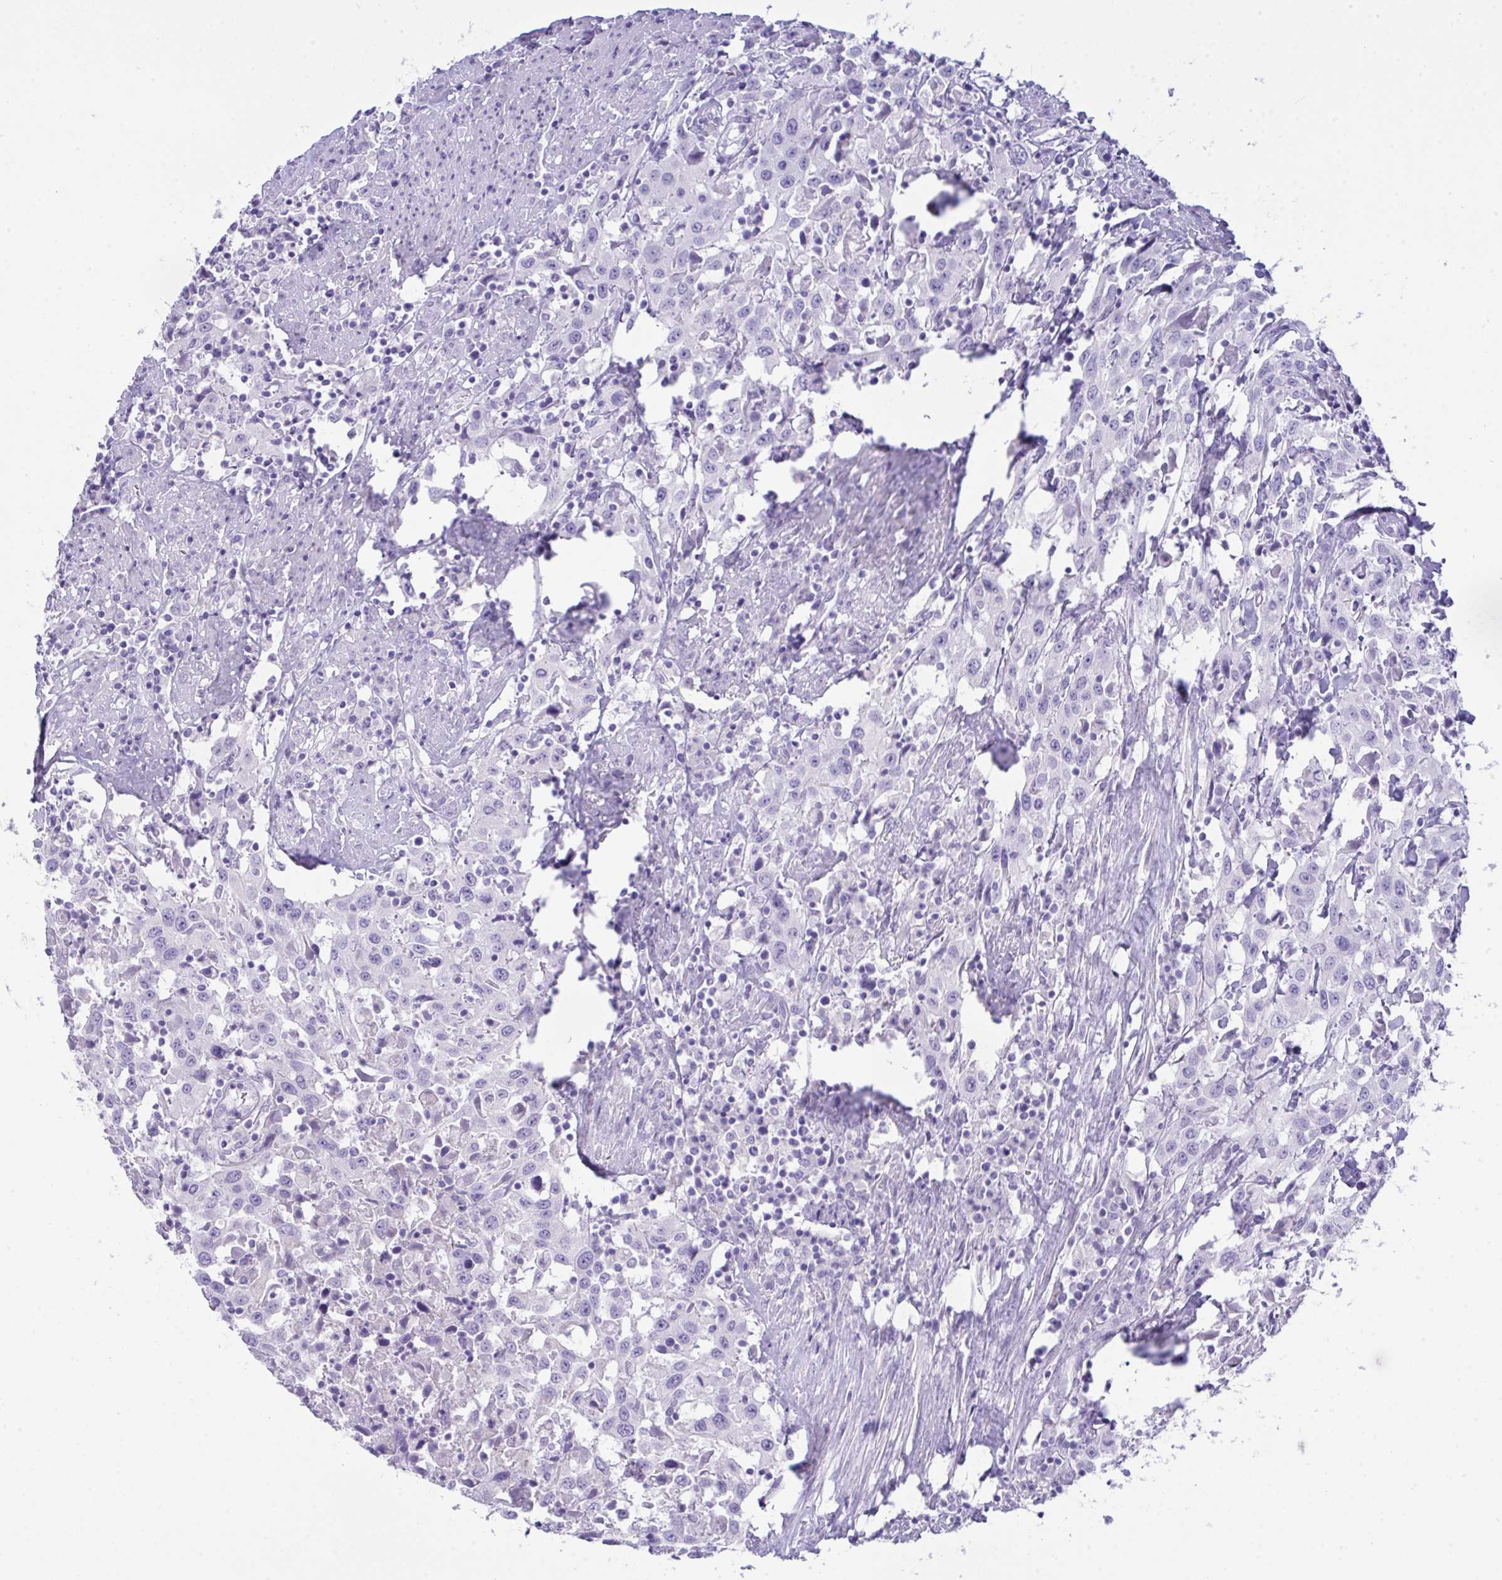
{"staining": {"intensity": "negative", "quantity": "none", "location": "none"}, "tissue": "urothelial cancer", "cell_type": "Tumor cells", "image_type": "cancer", "snomed": [{"axis": "morphology", "description": "Urothelial carcinoma, High grade"}, {"axis": "topography", "description": "Urinary bladder"}], "caption": "Immunohistochemistry (IHC) micrograph of neoplastic tissue: urothelial cancer stained with DAB exhibits no significant protein staining in tumor cells.", "gene": "GLB1L2", "patient": {"sex": "male", "age": 61}}